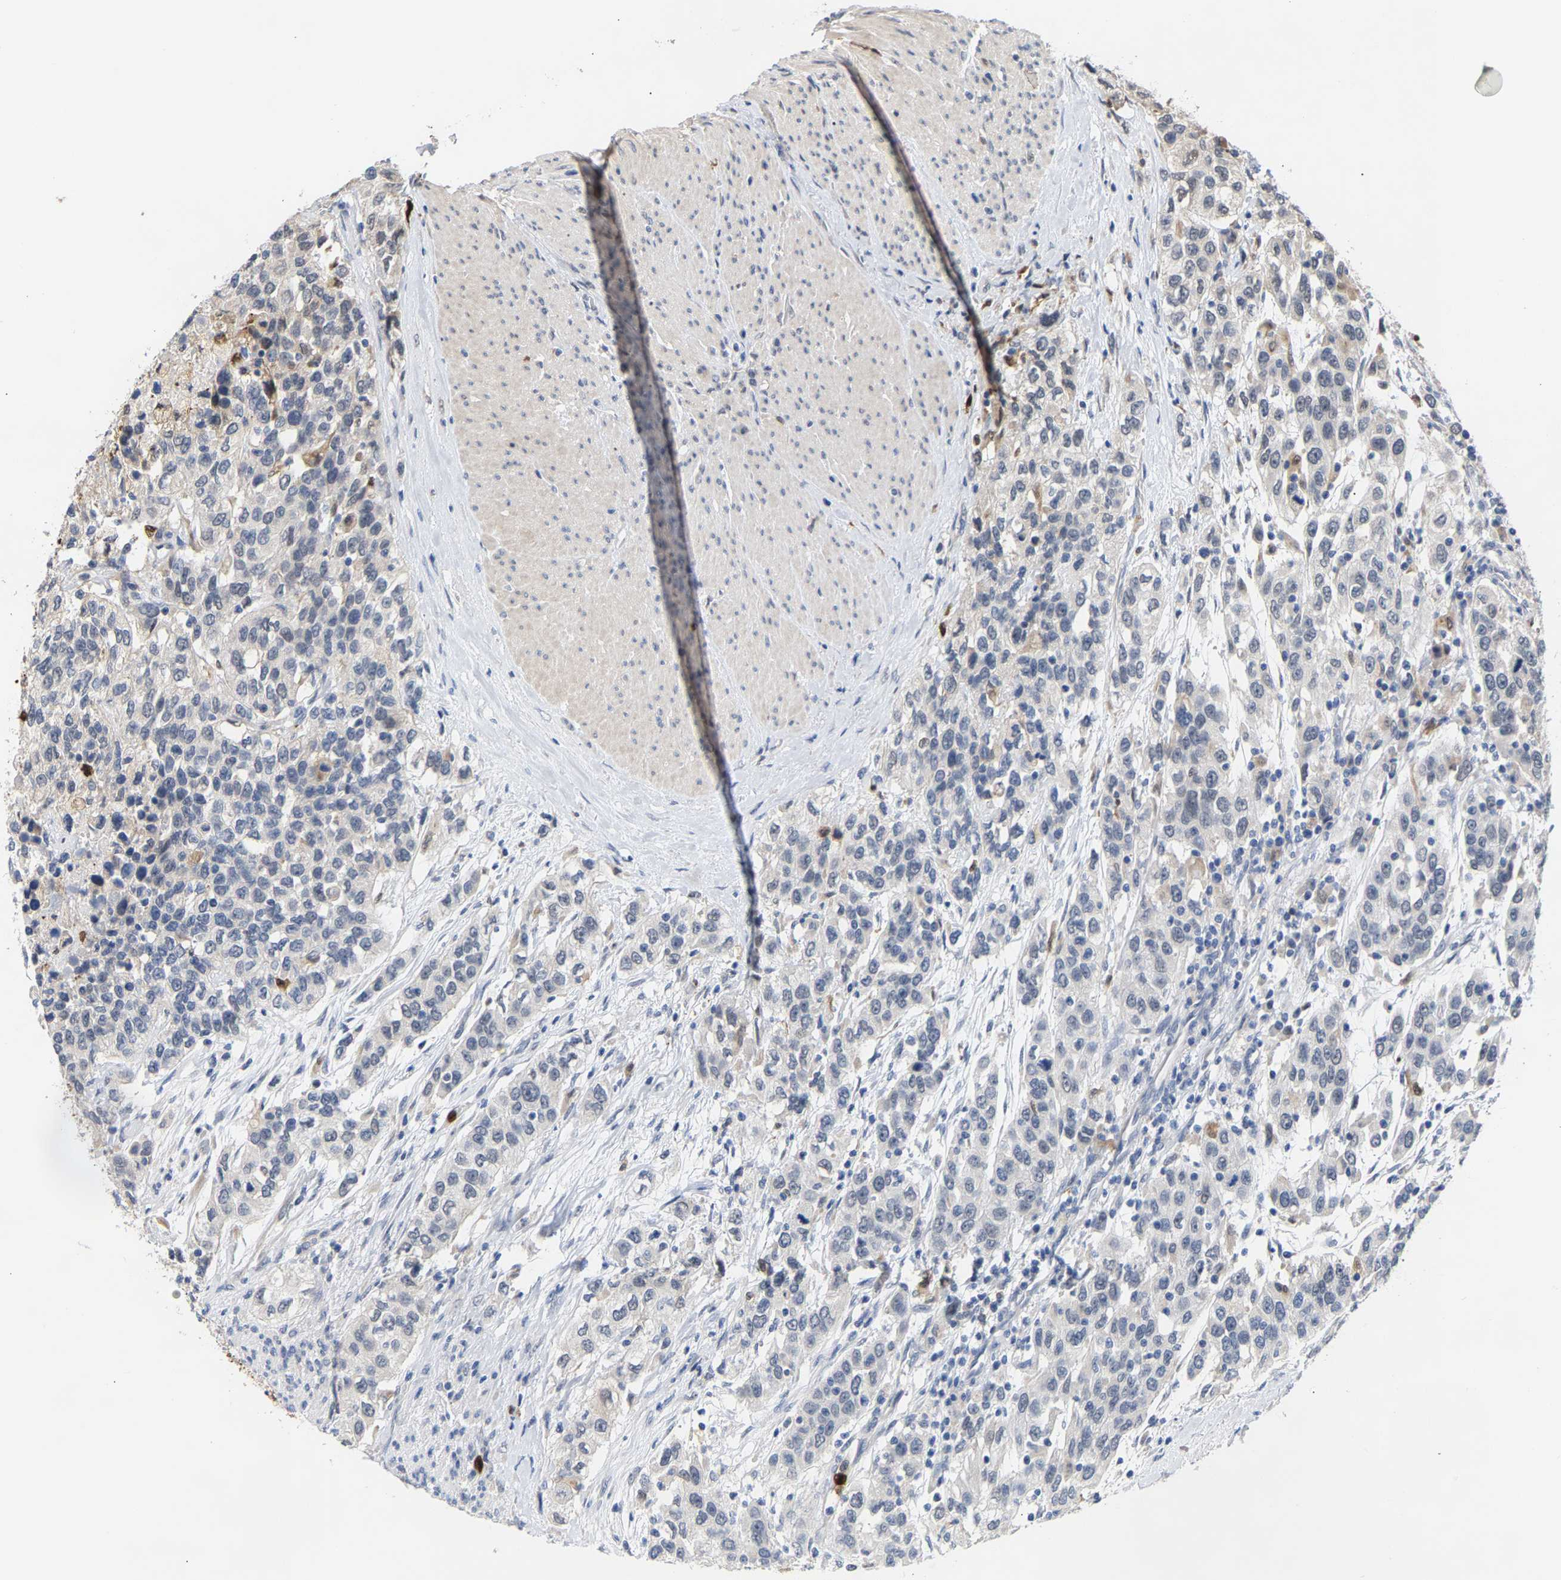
{"staining": {"intensity": "negative", "quantity": "none", "location": "none"}, "tissue": "urothelial cancer", "cell_type": "Tumor cells", "image_type": "cancer", "snomed": [{"axis": "morphology", "description": "Urothelial carcinoma, High grade"}, {"axis": "topography", "description": "Urinary bladder"}], "caption": "DAB (3,3'-diaminobenzidine) immunohistochemical staining of human urothelial cancer displays no significant expression in tumor cells.", "gene": "TDRD7", "patient": {"sex": "female", "age": 80}}